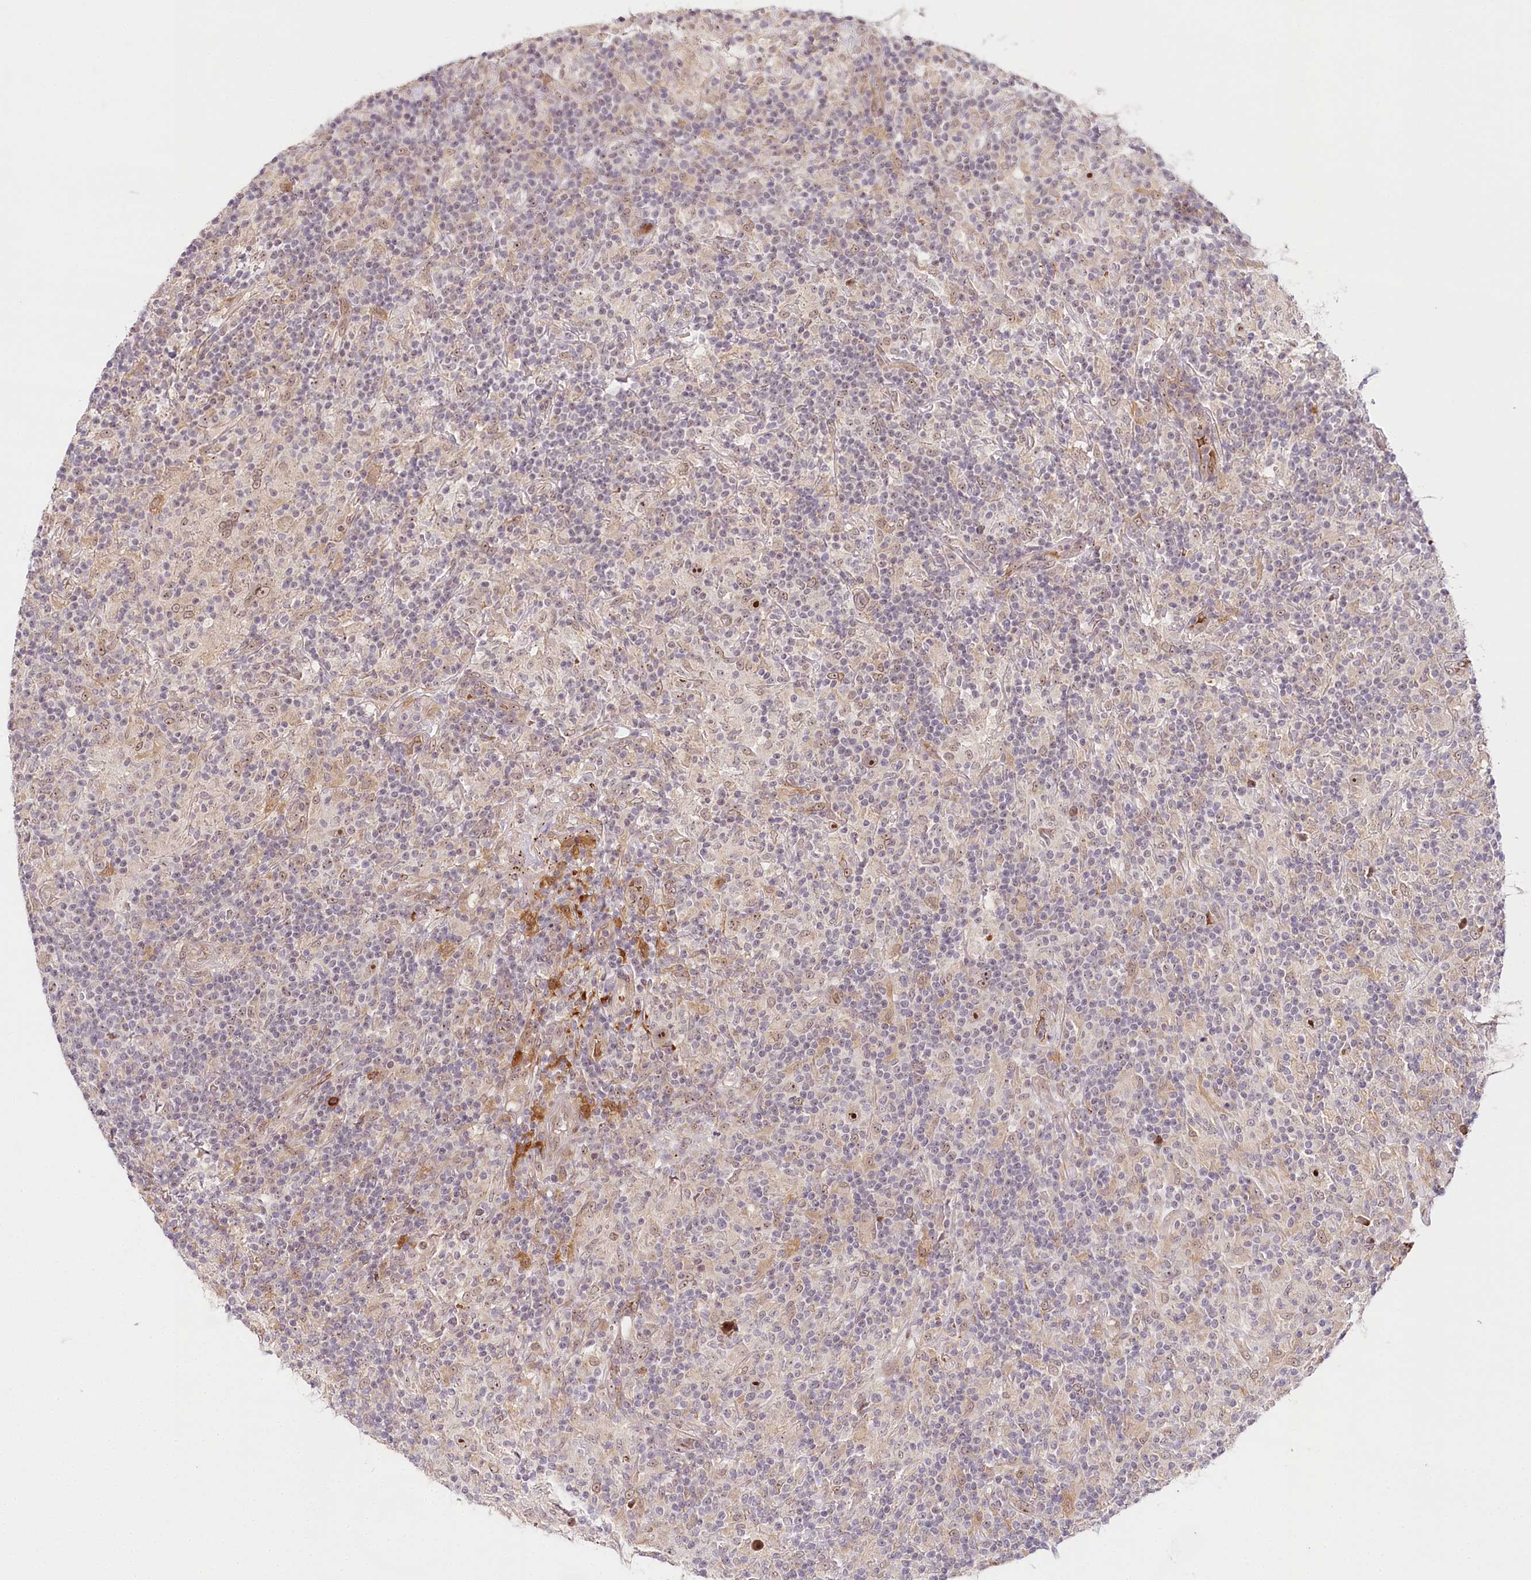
{"staining": {"intensity": "moderate", "quantity": ">75%", "location": "nuclear"}, "tissue": "lymphoma", "cell_type": "Tumor cells", "image_type": "cancer", "snomed": [{"axis": "morphology", "description": "Hodgkin's disease, NOS"}, {"axis": "topography", "description": "Lymph node"}], "caption": "This photomicrograph displays IHC staining of lymphoma, with medium moderate nuclear expression in about >75% of tumor cells.", "gene": "WDR36", "patient": {"sex": "male", "age": 70}}